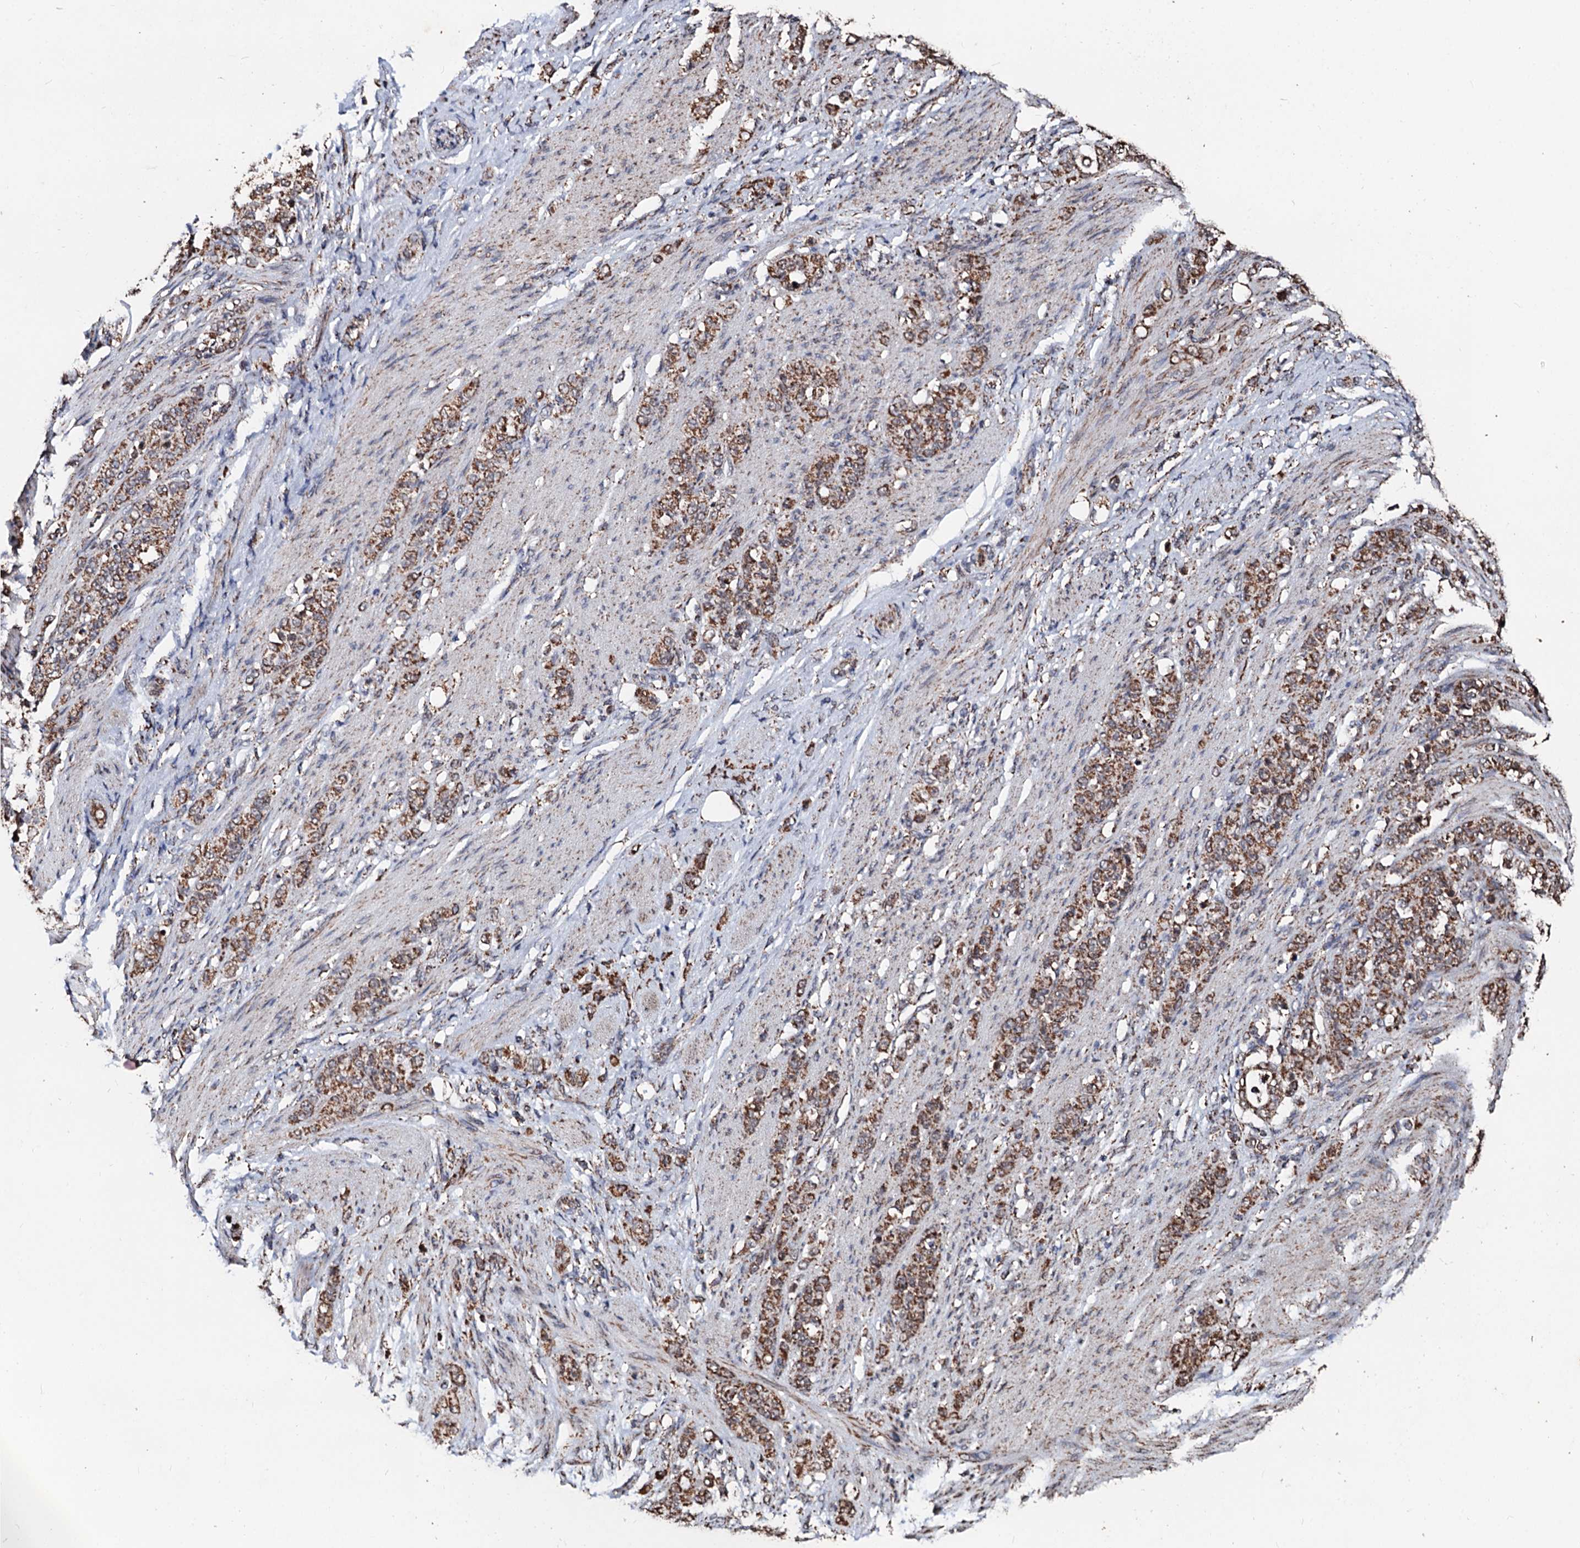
{"staining": {"intensity": "moderate", "quantity": ">75%", "location": "cytoplasmic/membranous"}, "tissue": "stomach cancer", "cell_type": "Tumor cells", "image_type": "cancer", "snomed": [{"axis": "morphology", "description": "Adenocarcinoma, NOS"}, {"axis": "topography", "description": "Stomach"}], "caption": "Immunohistochemistry staining of stomach cancer (adenocarcinoma), which exhibits medium levels of moderate cytoplasmic/membranous positivity in about >75% of tumor cells indicating moderate cytoplasmic/membranous protein expression. The staining was performed using DAB (brown) for protein detection and nuclei were counterstained in hematoxylin (blue).", "gene": "SECISBP2L", "patient": {"sex": "female", "age": 79}}